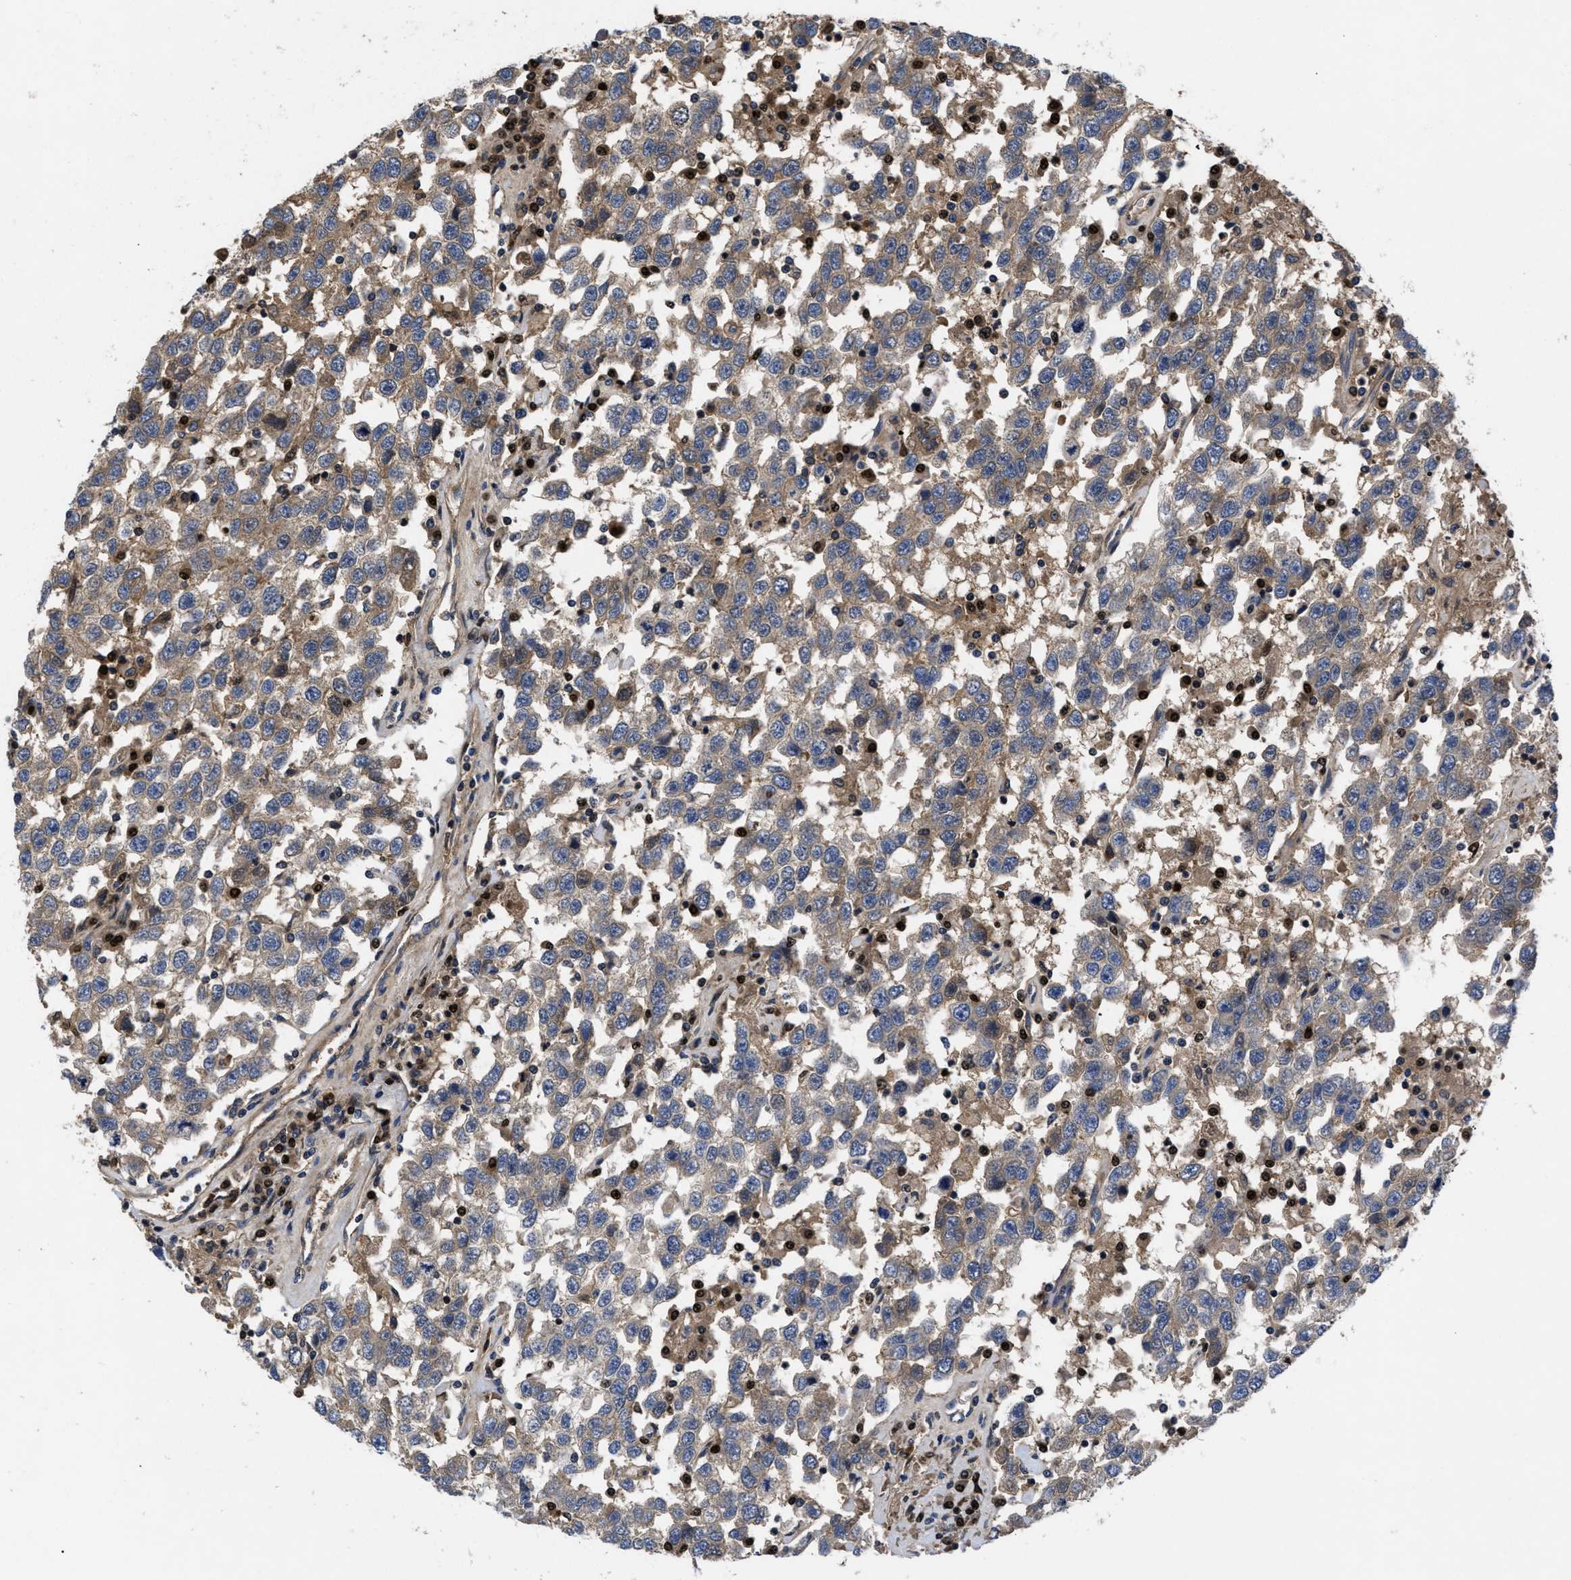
{"staining": {"intensity": "weak", "quantity": ">75%", "location": "cytoplasmic/membranous"}, "tissue": "testis cancer", "cell_type": "Tumor cells", "image_type": "cancer", "snomed": [{"axis": "morphology", "description": "Seminoma, NOS"}, {"axis": "topography", "description": "Testis"}], "caption": "A brown stain labels weak cytoplasmic/membranous positivity of a protein in testis cancer (seminoma) tumor cells. Nuclei are stained in blue.", "gene": "FAM200A", "patient": {"sex": "male", "age": 41}}